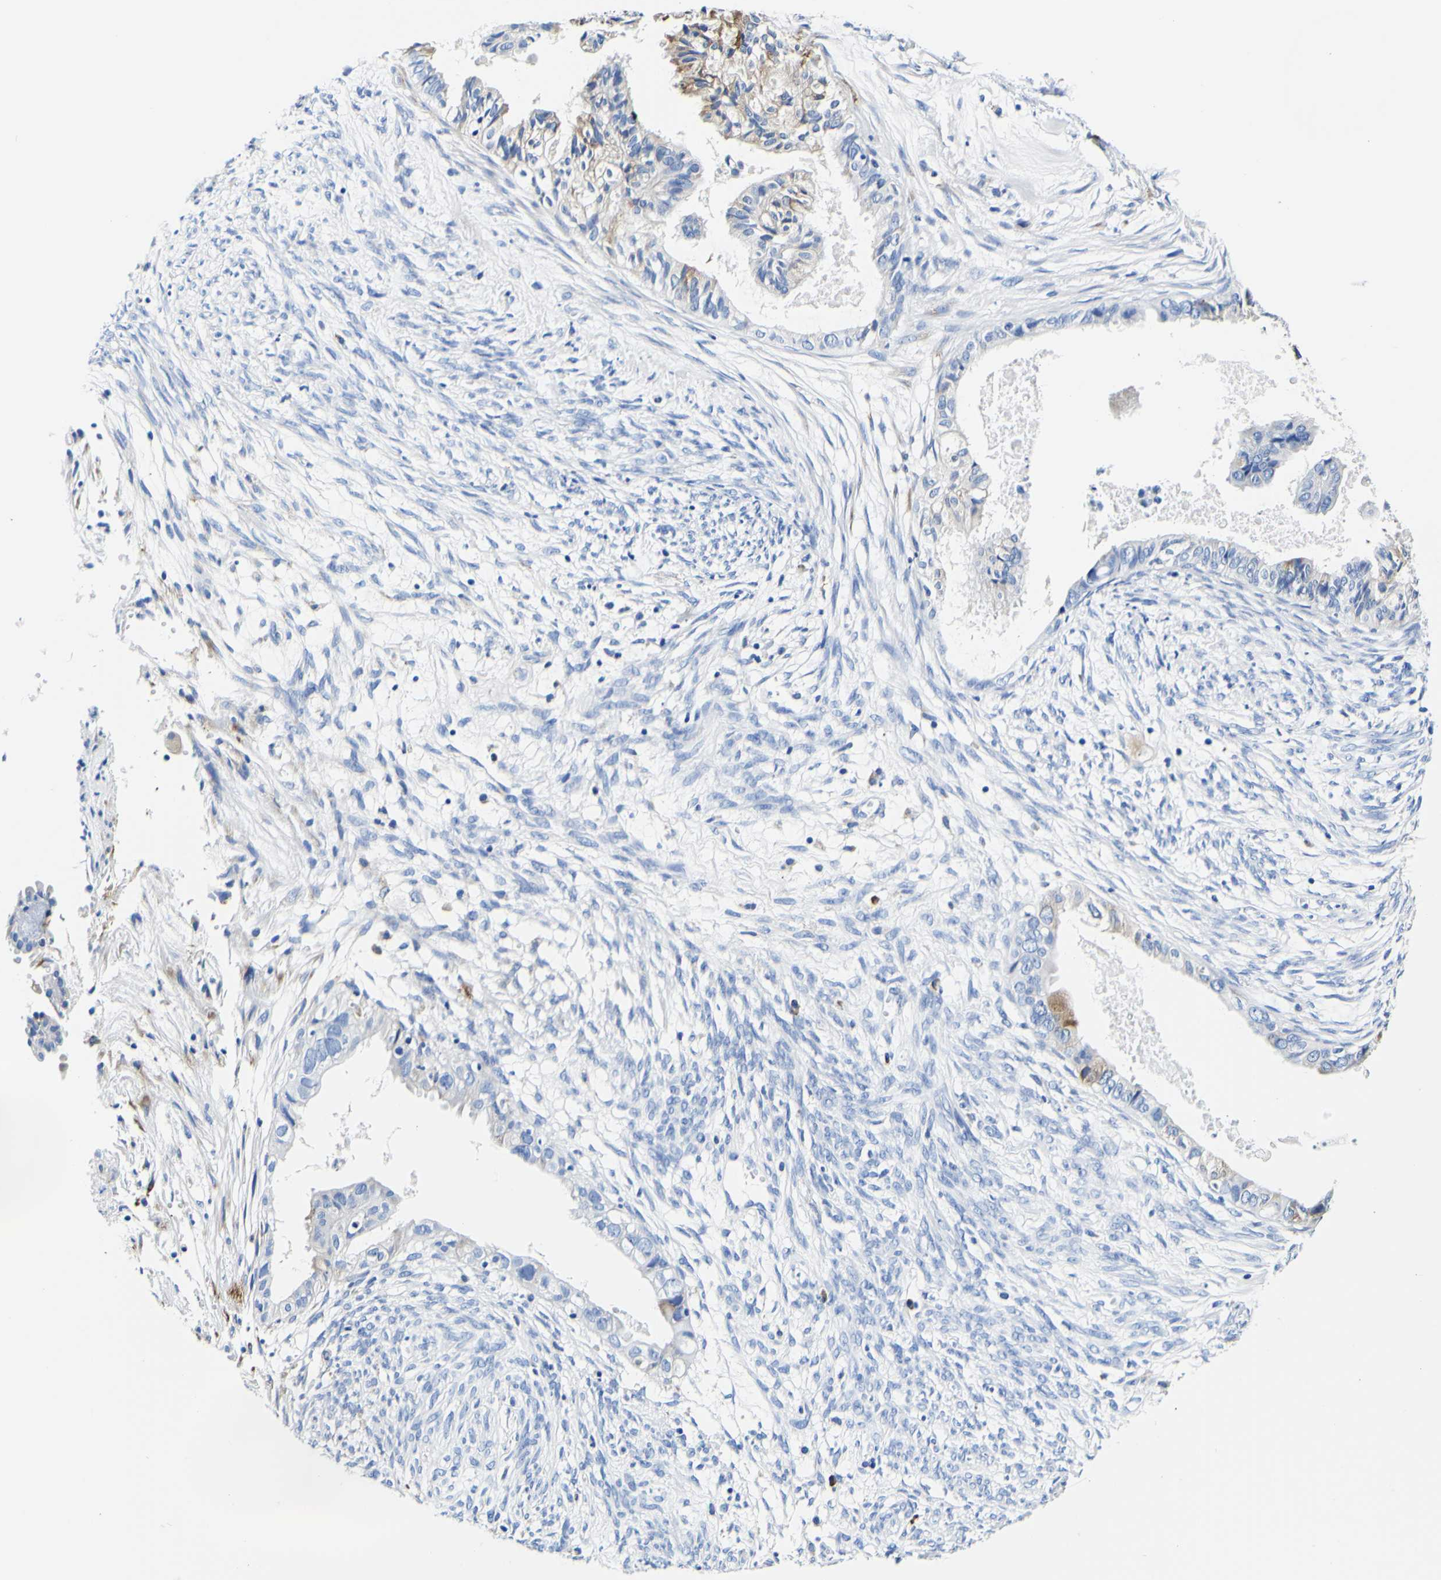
{"staining": {"intensity": "weak", "quantity": "<25%", "location": "cytoplasmic/membranous"}, "tissue": "cervical cancer", "cell_type": "Tumor cells", "image_type": "cancer", "snomed": [{"axis": "morphology", "description": "Normal tissue, NOS"}, {"axis": "morphology", "description": "Adenocarcinoma, NOS"}, {"axis": "topography", "description": "Cervix"}, {"axis": "topography", "description": "Endometrium"}], "caption": "High magnification brightfield microscopy of cervical adenocarcinoma stained with DAB (3,3'-diaminobenzidine) (brown) and counterstained with hematoxylin (blue): tumor cells show no significant staining. (Brightfield microscopy of DAB (3,3'-diaminobenzidine) immunohistochemistry at high magnification).", "gene": "P4HB", "patient": {"sex": "female", "age": 86}}